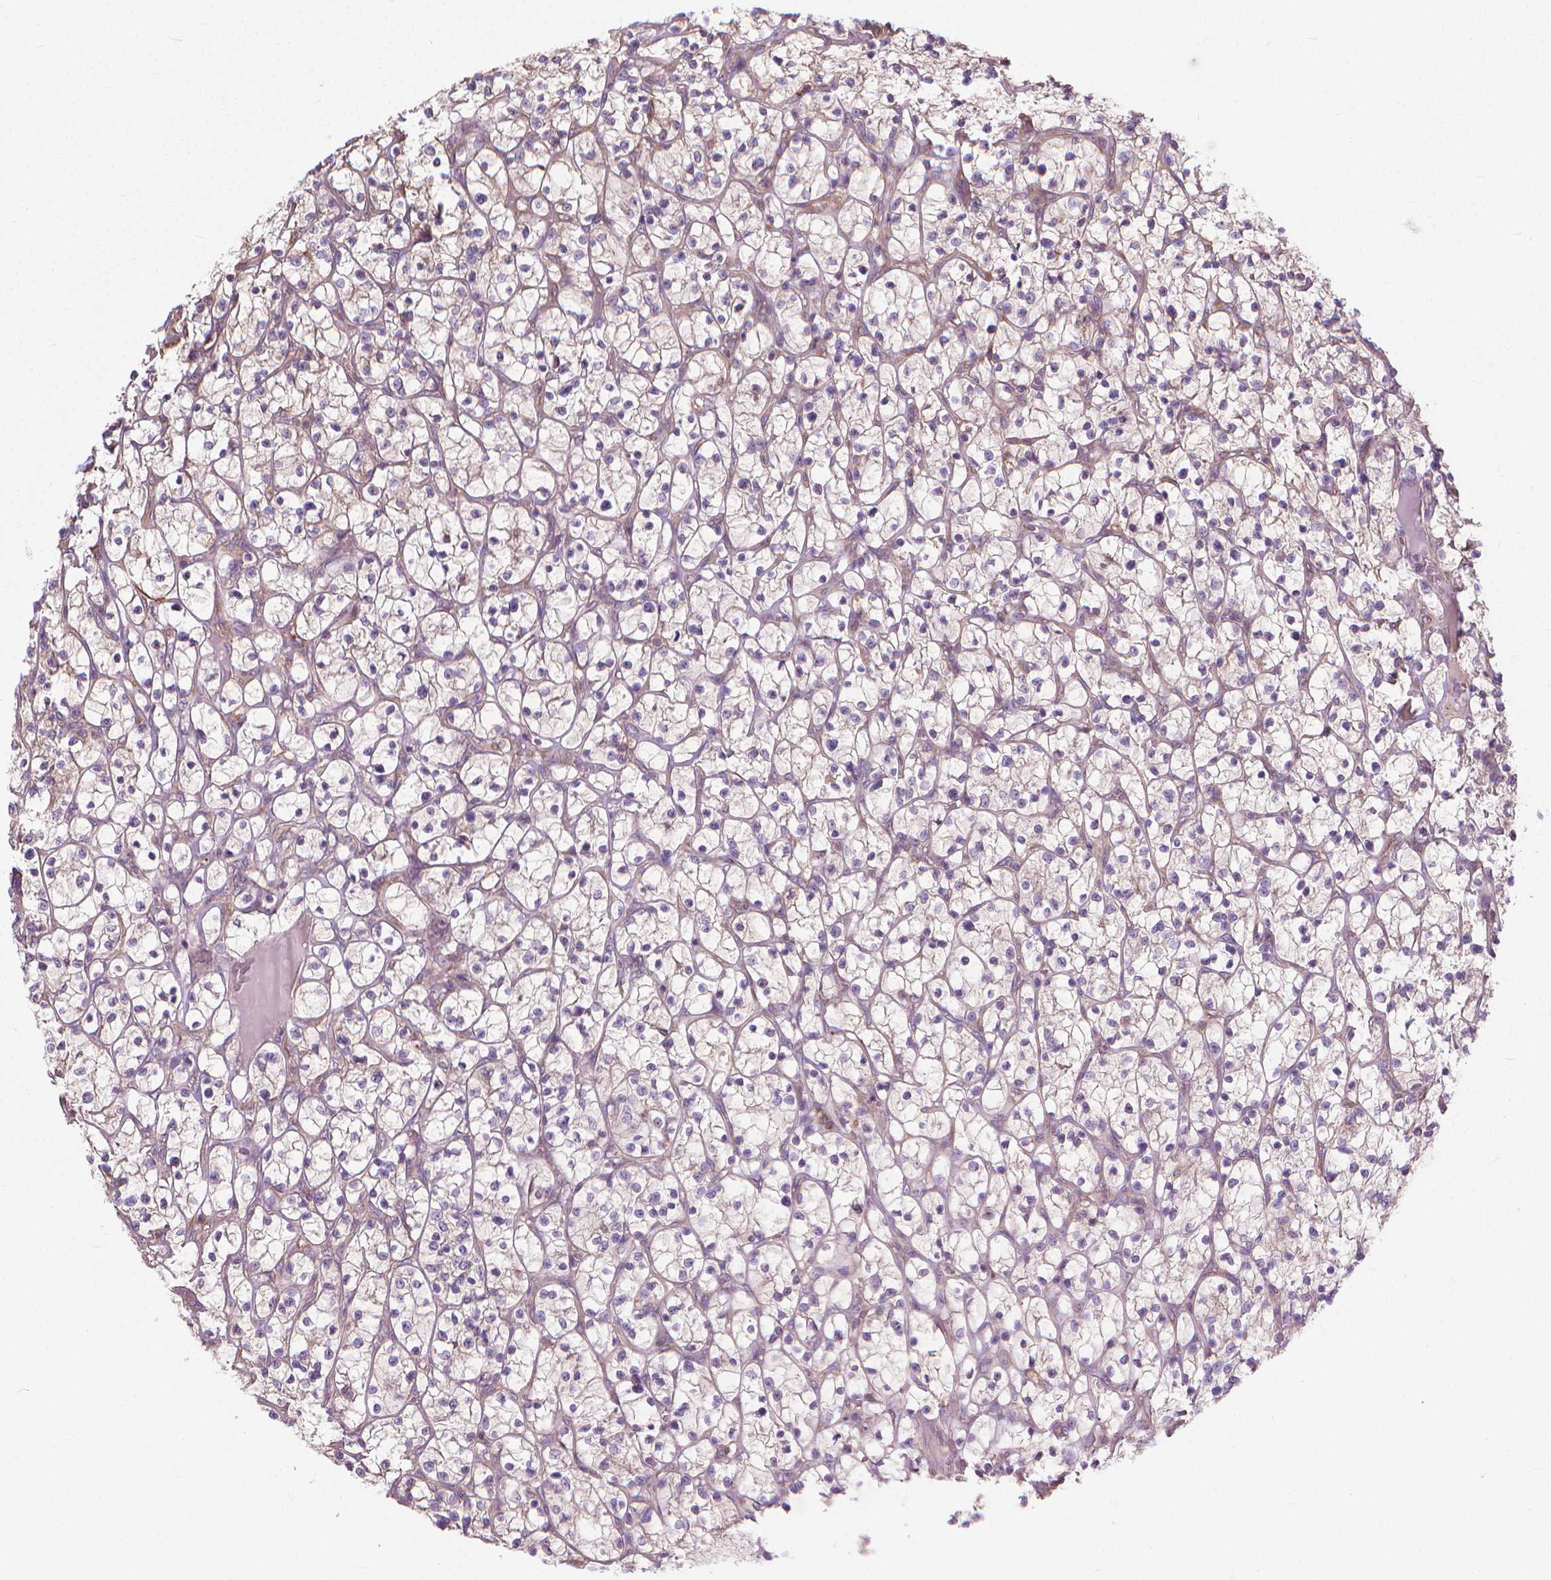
{"staining": {"intensity": "negative", "quantity": "none", "location": "none"}, "tissue": "renal cancer", "cell_type": "Tumor cells", "image_type": "cancer", "snomed": [{"axis": "morphology", "description": "Adenocarcinoma, NOS"}, {"axis": "topography", "description": "Kidney"}], "caption": "IHC image of human renal cancer (adenocarcinoma) stained for a protein (brown), which shows no staining in tumor cells.", "gene": "NUDT1", "patient": {"sex": "female", "age": 64}}